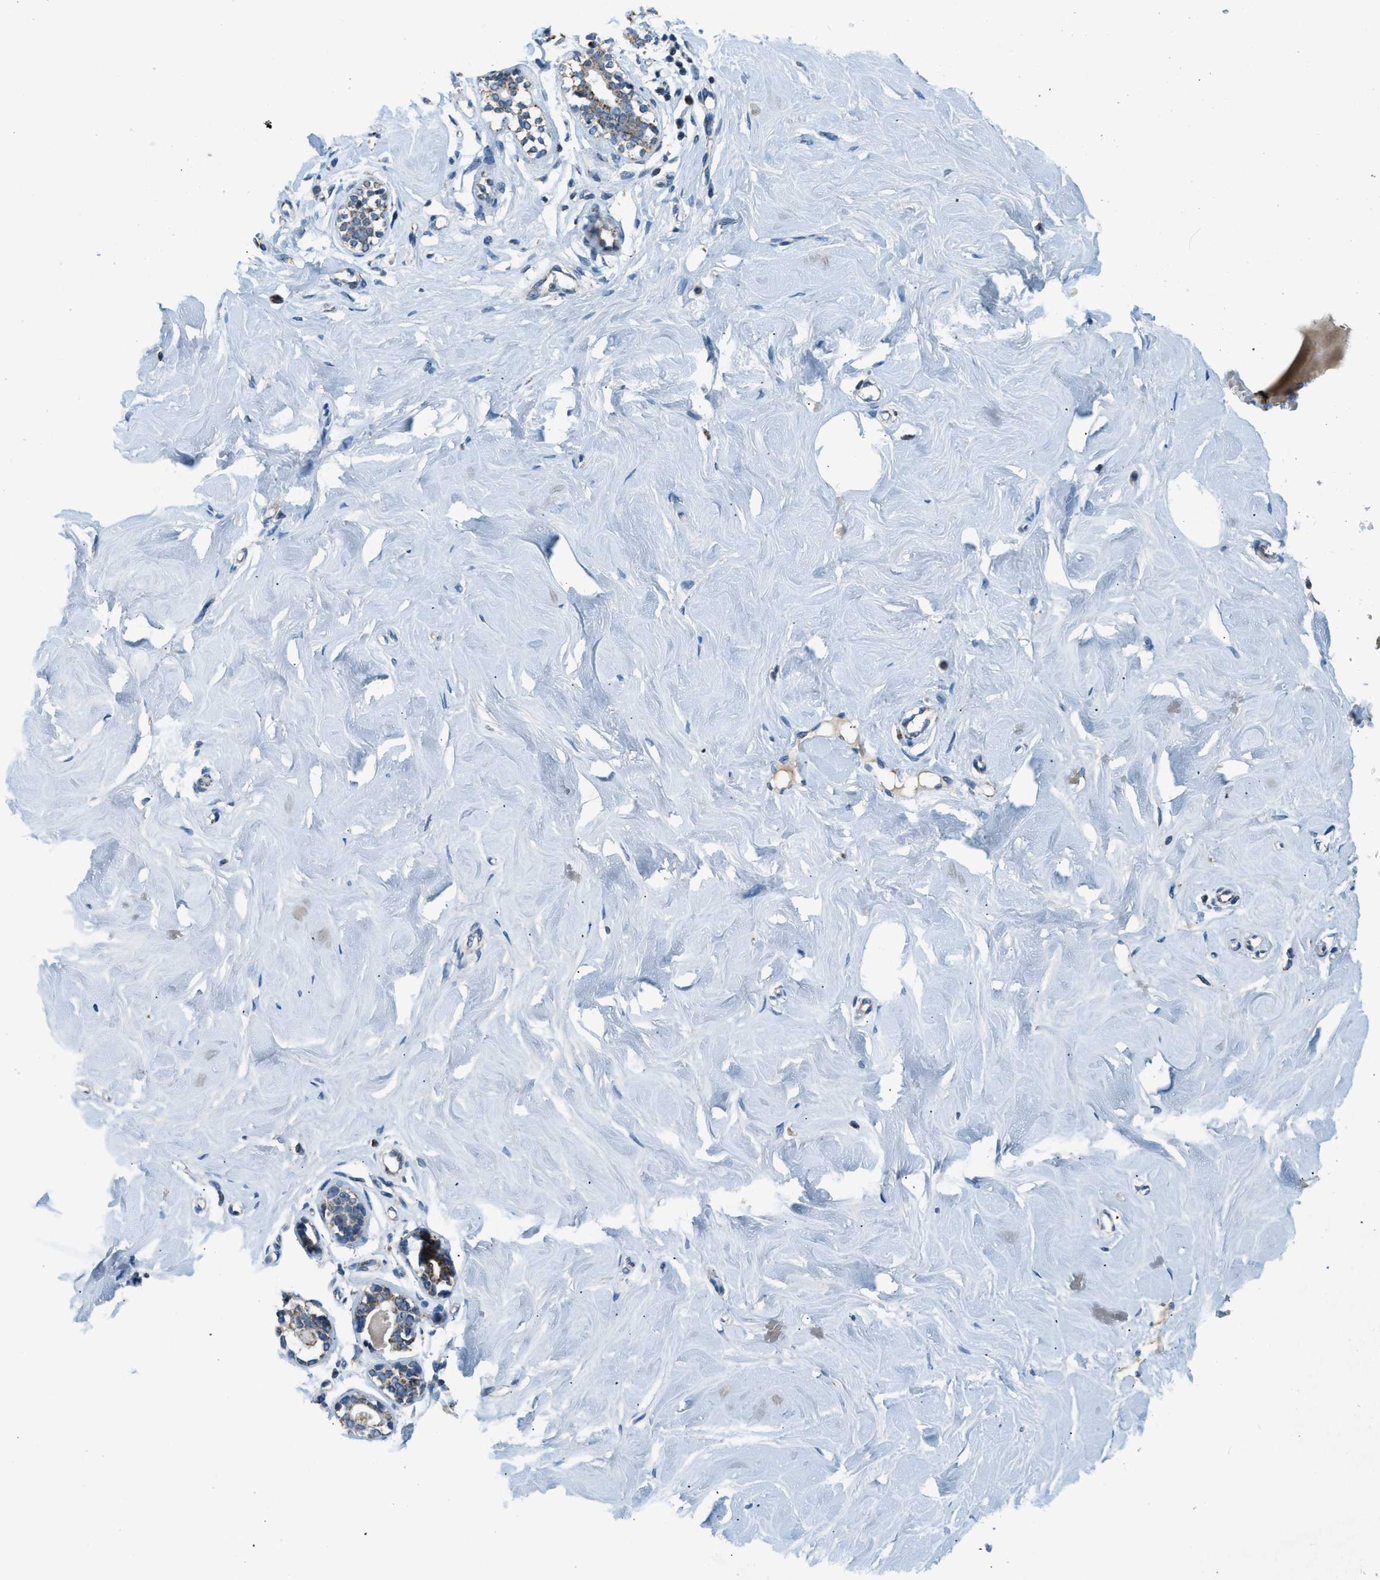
{"staining": {"intensity": "negative", "quantity": "none", "location": "none"}, "tissue": "breast", "cell_type": "Adipocytes", "image_type": "normal", "snomed": [{"axis": "morphology", "description": "Normal tissue, NOS"}, {"axis": "topography", "description": "Breast"}], "caption": "A histopathology image of breast stained for a protein shows no brown staining in adipocytes.", "gene": "ACADVL", "patient": {"sex": "female", "age": 23}}